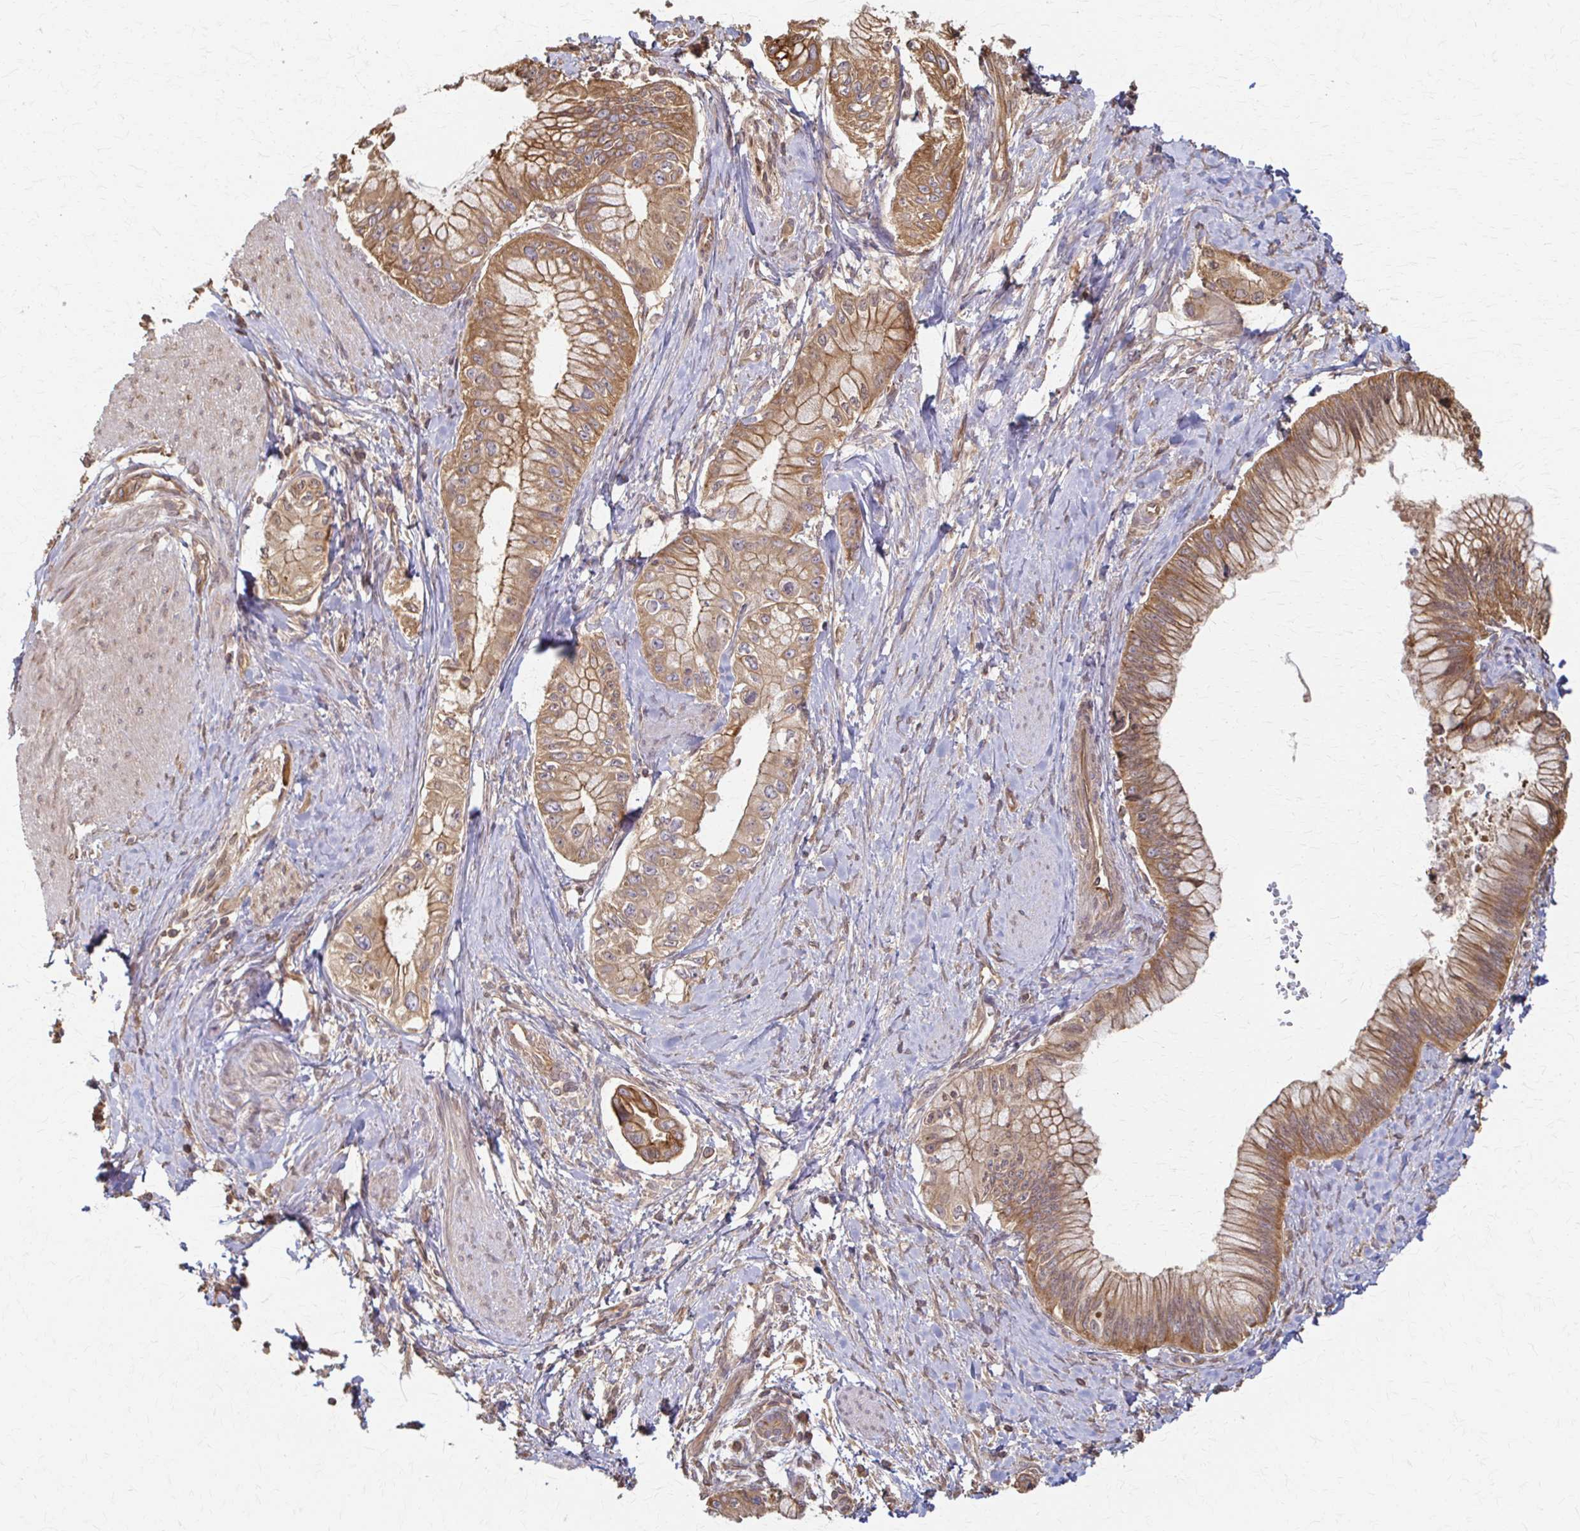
{"staining": {"intensity": "moderate", "quantity": ">75%", "location": "cytoplasmic/membranous"}, "tissue": "pancreatic cancer", "cell_type": "Tumor cells", "image_type": "cancer", "snomed": [{"axis": "morphology", "description": "Adenocarcinoma, NOS"}, {"axis": "topography", "description": "Pancreas"}], "caption": "Human pancreatic cancer (adenocarcinoma) stained with a brown dye exhibits moderate cytoplasmic/membranous positive staining in about >75% of tumor cells.", "gene": "ARHGAP35", "patient": {"sex": "male", "age": 48}}